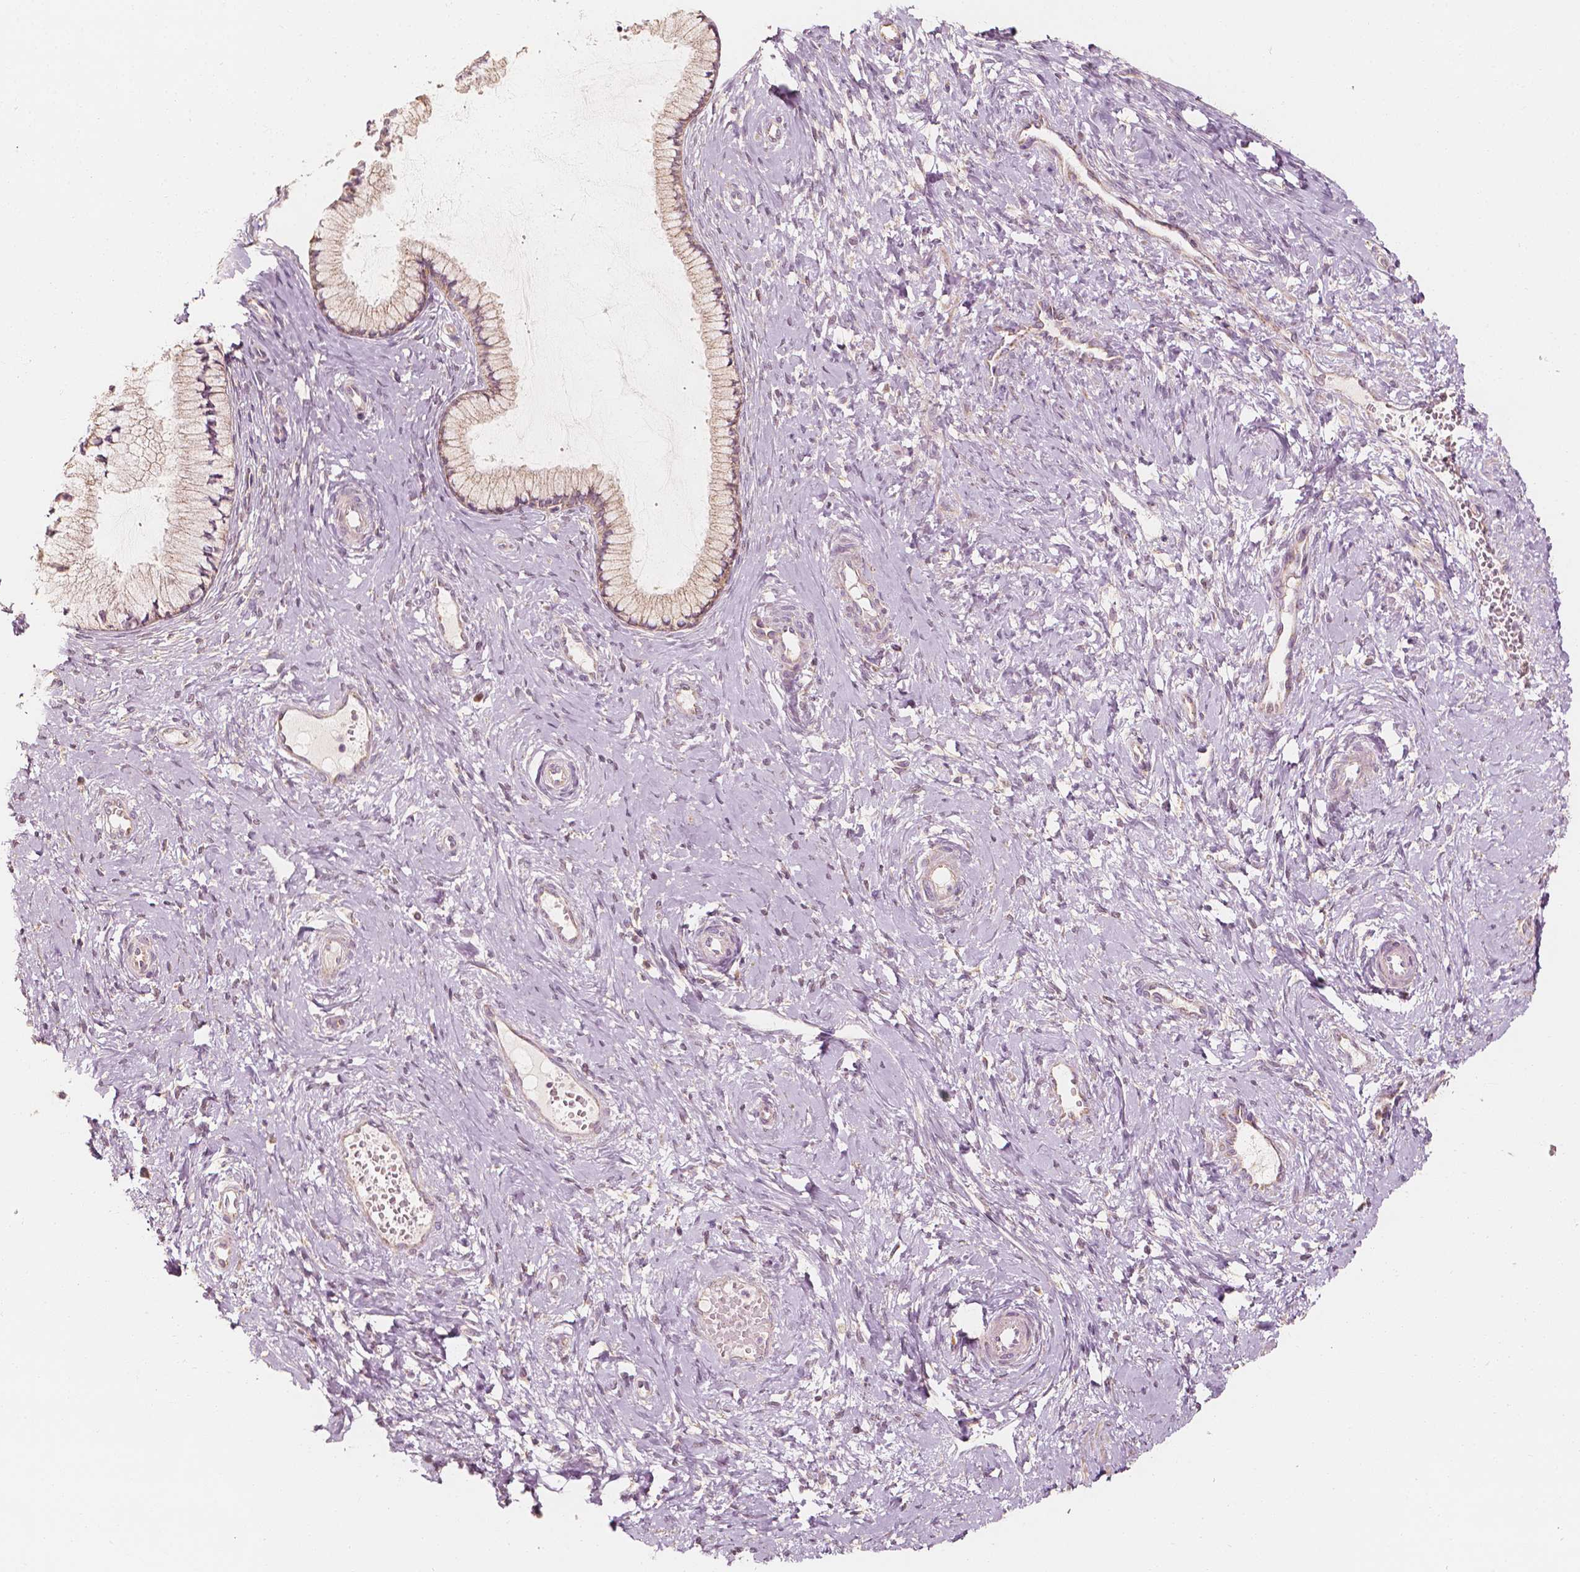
{"staining": {"intensity": "weak", "quantity": "<25%", "location": "cytoplasmic/membranous"}, "tissue": "cervix", "cell_type": "Glandular cells", "image_type": "normal", "snomed": [{"axis": "morphology", "description": "Normal tissue, NOS"}, {"axis": "topography", "description": "Cervix"}], "caption": "This is an immunohistochemistry (IHC) image of normal cervix. There is no expression in glandular cells.", "gene": "SHPK", "patient": {"sex": "female", "age": 37}}